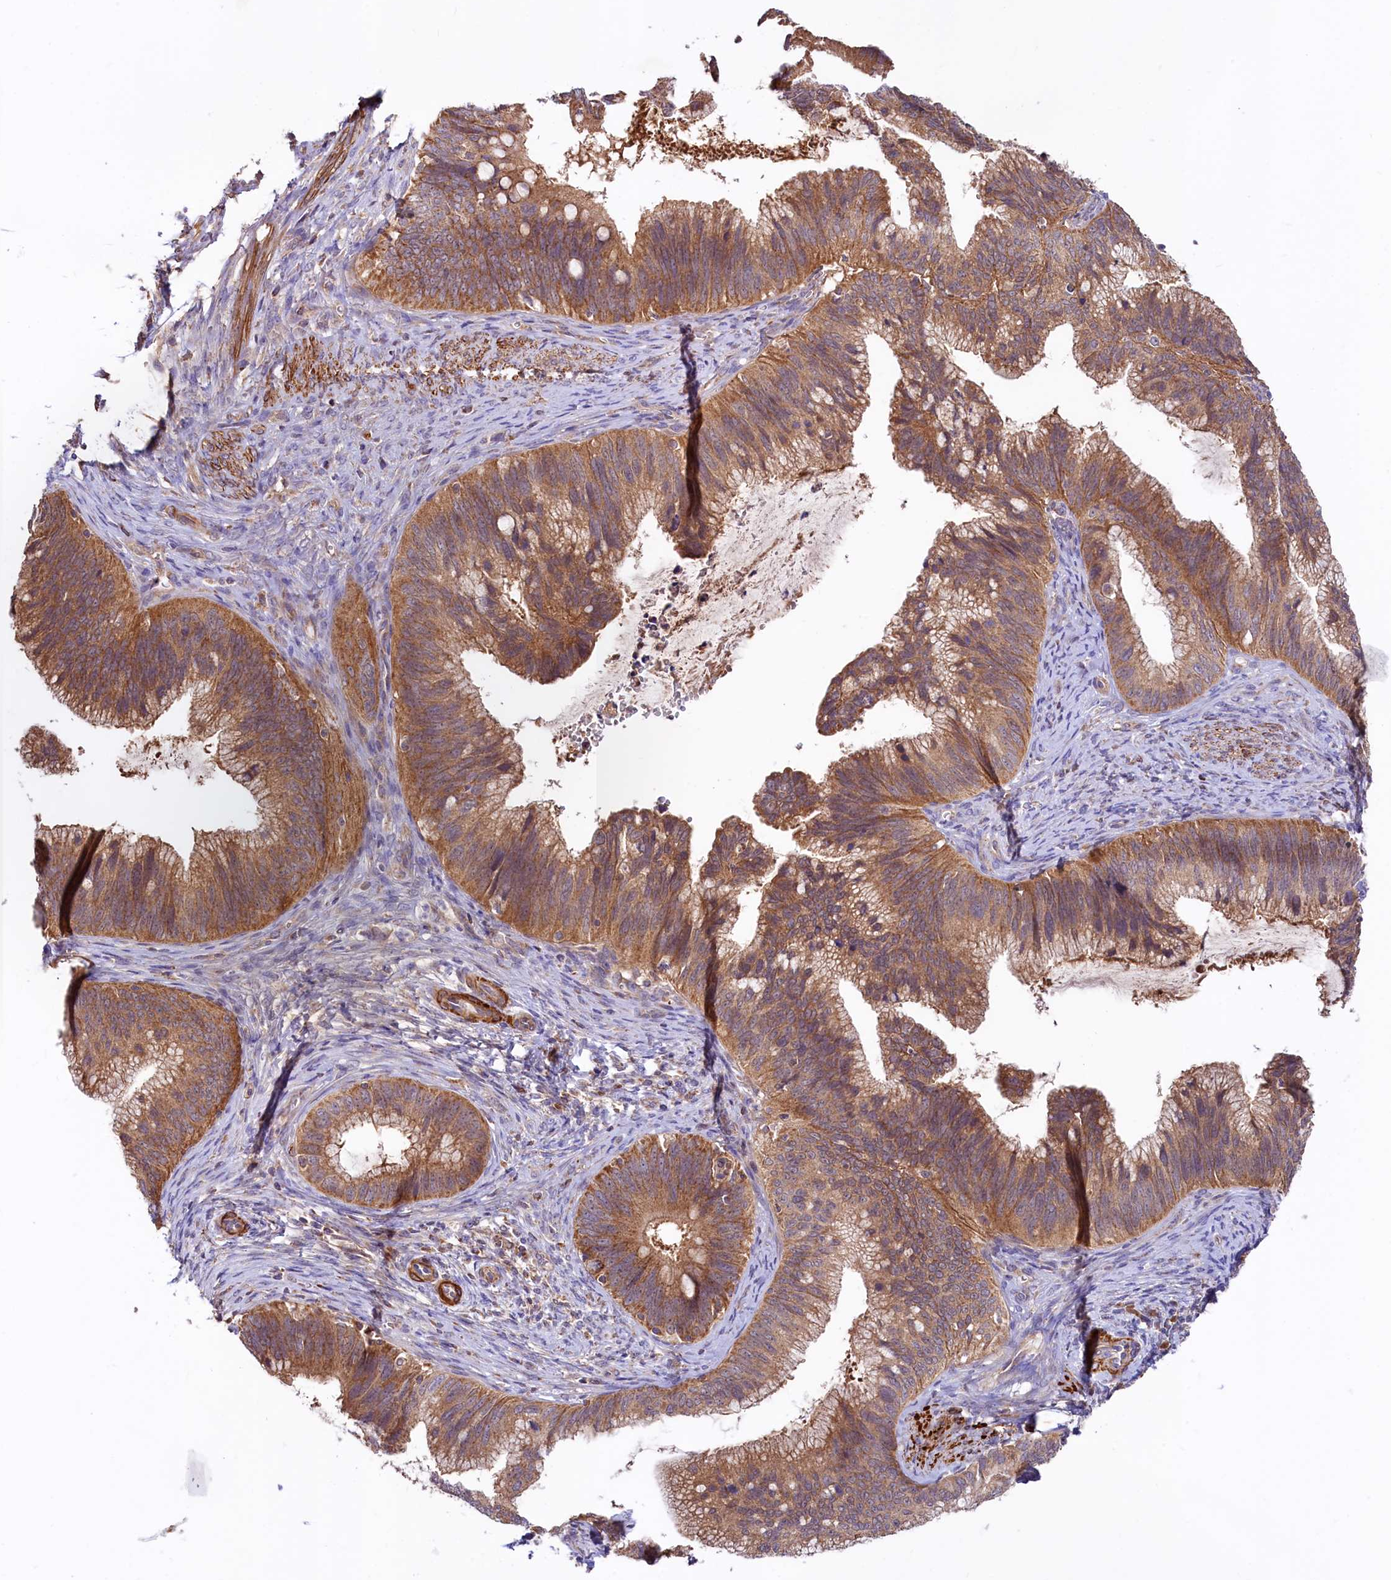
{"staining": {"intensity": "moderate", "quantity": ">75%", "location": "cytoplasmic/membranous"}, "tissue": "cervical cancer", "cell_type": "Tumor cells", "image_type": "cancer", "snomed": [{"axis": "morphology", "description": "Adenocarcinoma, NOS"}, {"axis": "topography", "description": "Cervix"}], "caption": "Immunohistochemistry histopathology image of human cervical cancer stained for a protein (brown), which shows medium levels of moderate cytoplasmic/membranous expression in about >75% of tumor cells.", "gene": "CIAO3", "patient": {"sex": "female", "age": 42}}